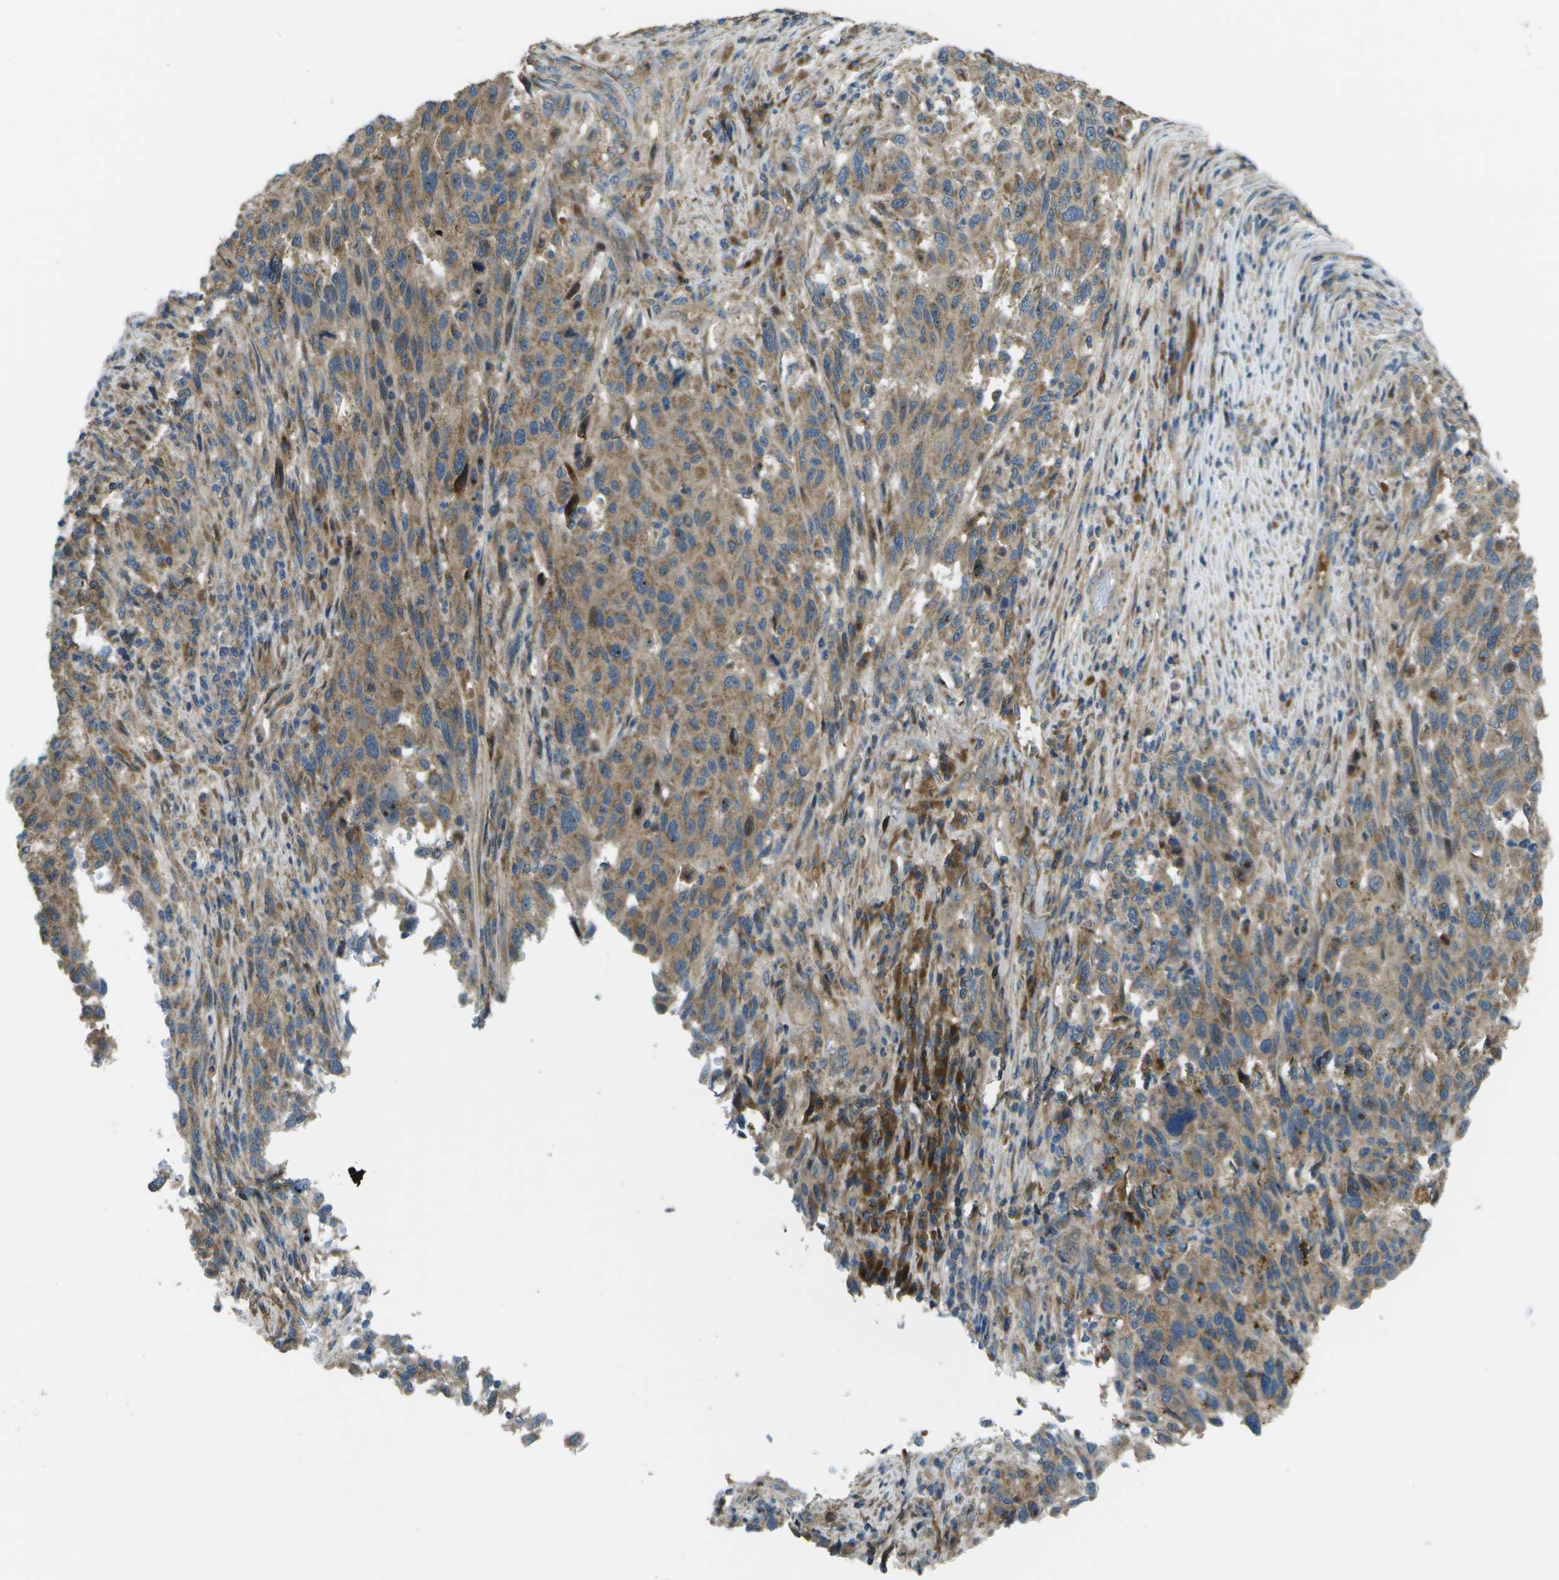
{"staining": {"intensity": "weak", "quantity": ">75%", "location": "cytoplasmic/membranous"}, "tissue": "melanoma", "cell_type": "Tumor cells", "image_type": "cancer", "snomed": [{"axis": "morphology", "description": "Malignant melanoma, Metastatic site"}, {"axis": "topography", "description": "Lymph node"}], "caption": "Brown immunohistochemical staining in malignant melanoma (metastatic site) shows weak cytoplasmic/membranous expression in about >75% of tumor cells.", "gene": "PXYLP1", "patient": {"sex": "male", "age": 61}}